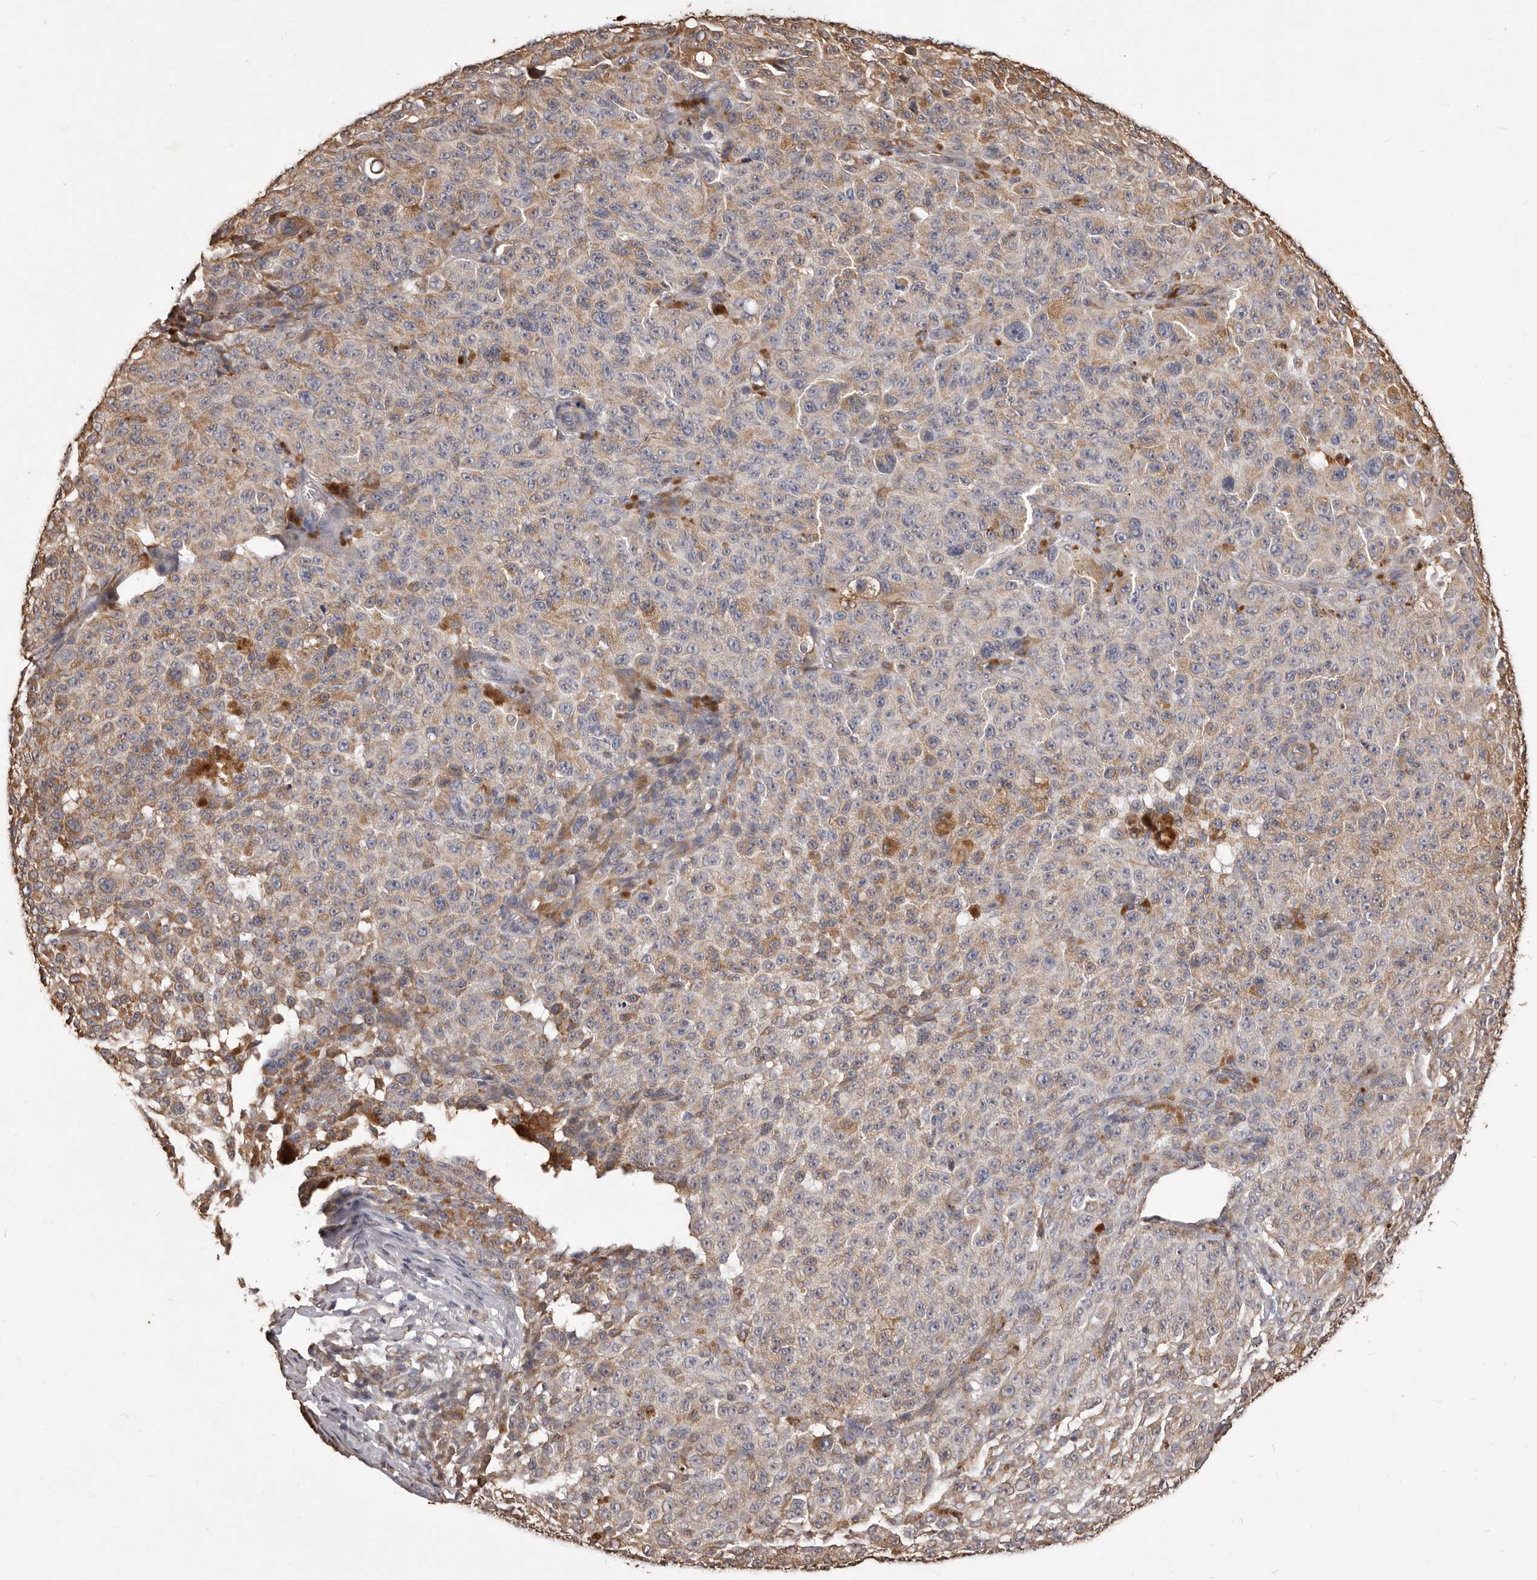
{"staining": {"intensity": "weak", "quantity": "<25%", "location": "cytoplasmic/membranous"}, "tissue": "melanoma", "cell_type": "Tumor cells", "image_type": "cancer", "snomed": [{"axis": "morphology", "description": "Malignant melanoma, NOS"}, {"axis": "topography", "description": "Skin"}], "caption": "Protein analysis of malignant melanoma displays no significant positivity in tumor cells. The staining was performed using DAB to visualize the protein expression in brown, while the nuclei were stained in blue with hematoxylin (Magnification: 20x).", "gene": "ALPK1", "patient": {"sex": "female", "age": 82}}